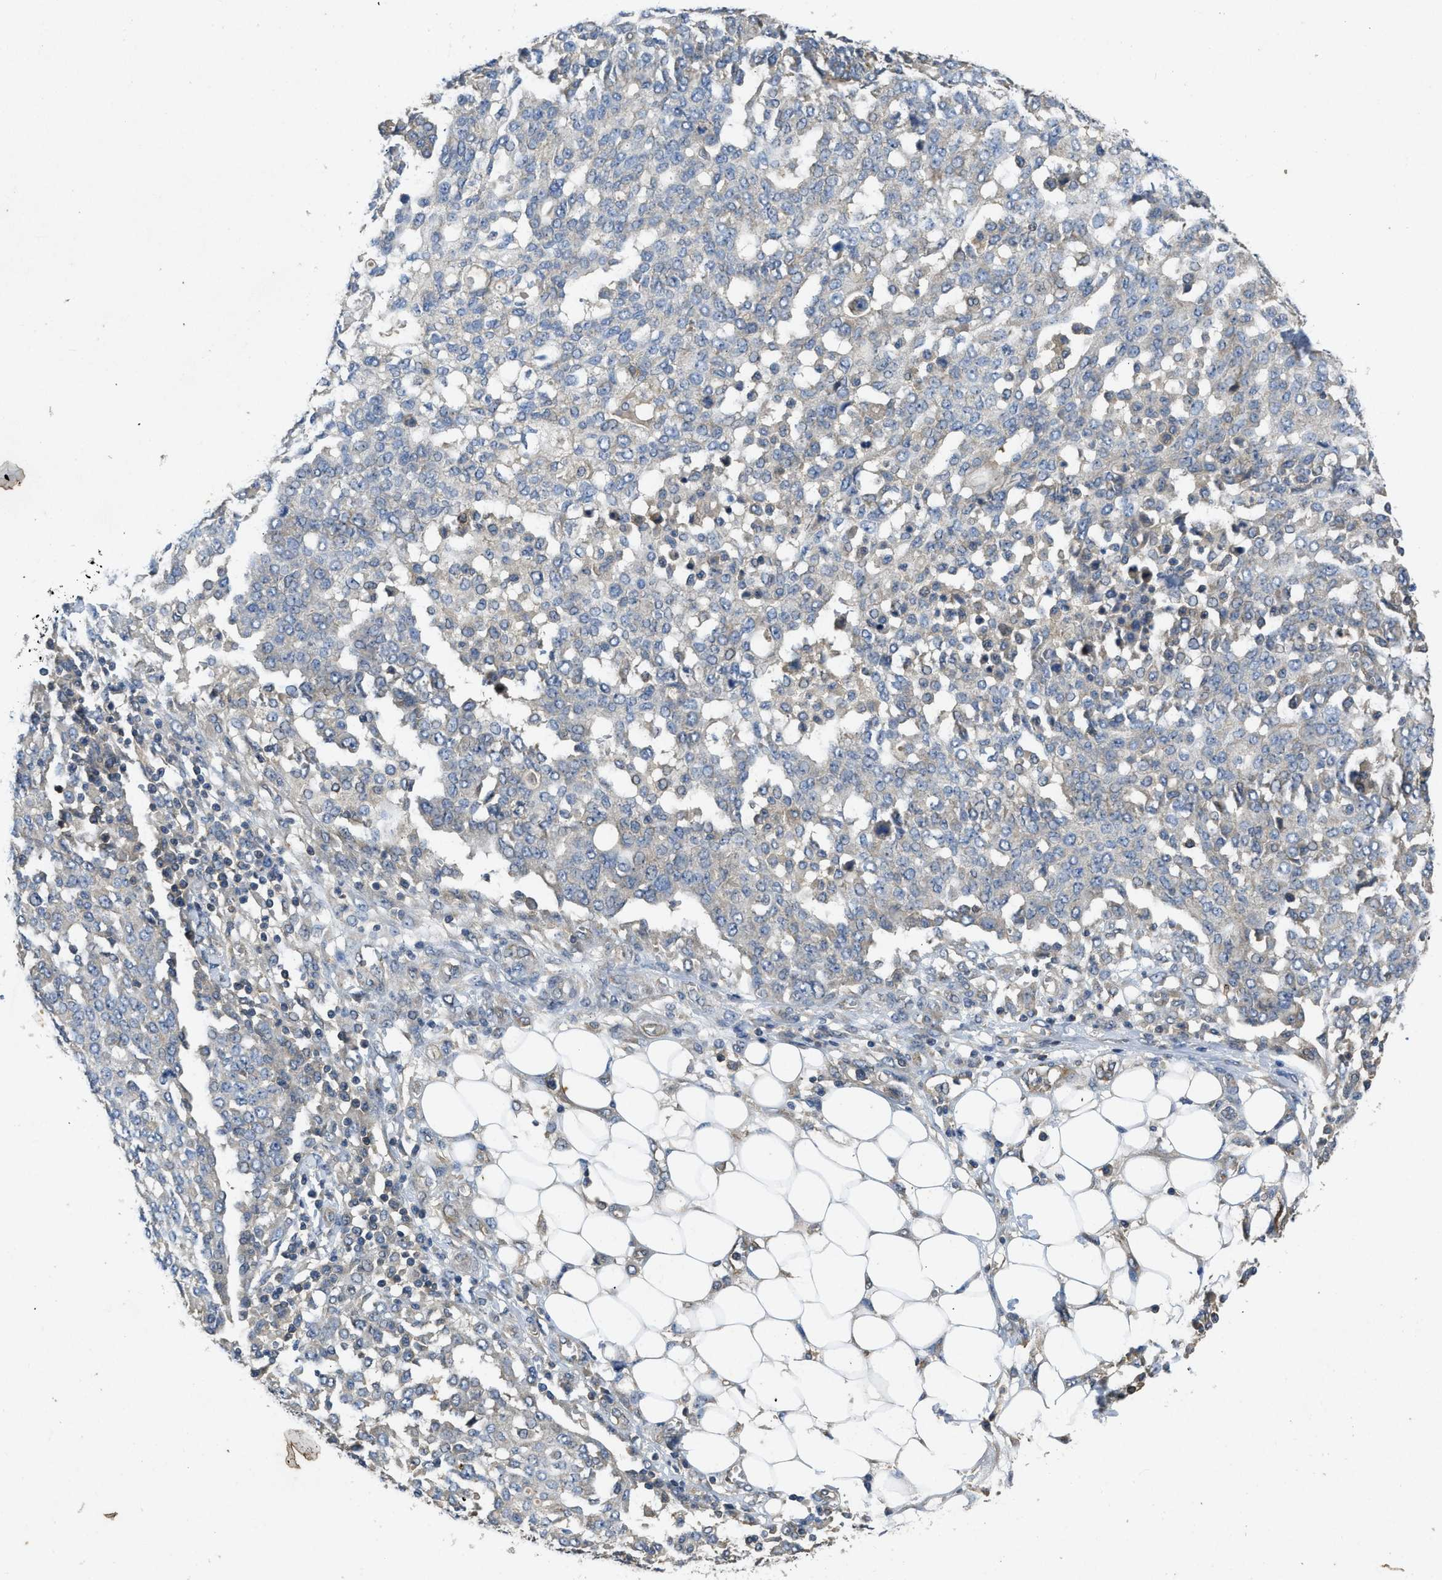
{"staining": {"intensity": "negative", "quantity": "none", "location": "none"}, "tissue": "ovarian cancer", "cell_type": "Tumor cells", "image_type": "cancer", "snomed": [{"axis": "morphology", "description": "Cystadenocarcinoma, serous, NOS"}, {"axis": "topography", "description": "Soft tissue"}, {"axis": "topography", "description": "Ovary"}], "caption": "Image shows no significant protein expression in tumor cells of ovarian serous cystadenocarcinoma.", "gene": "PPP3CA", "patient": {"sex": "female", "age": 57}}